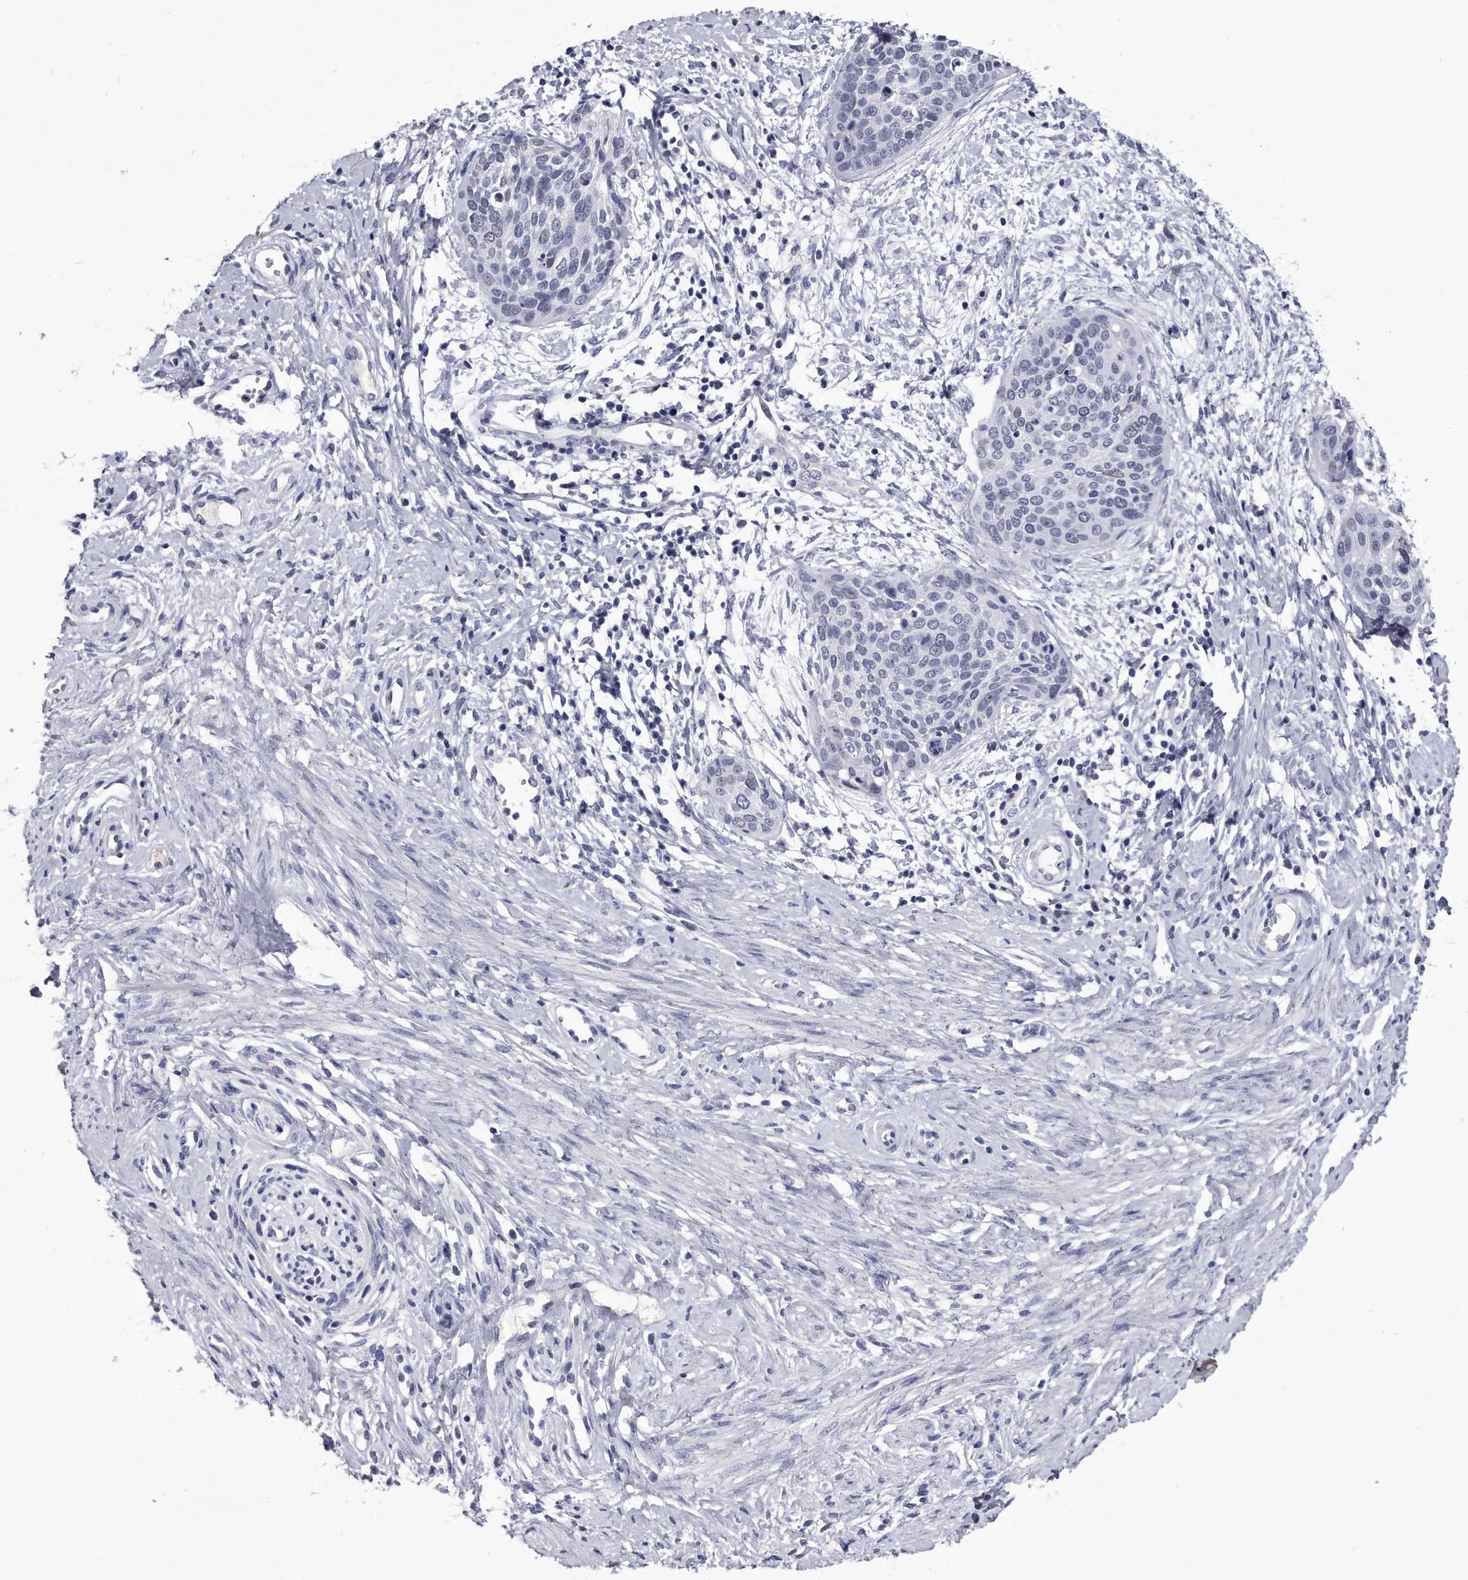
{"staining": {"intensity": "negative", "quantity": "none", "location": "none"}, "tissue": "cervical cancer", "cell_type": "Tumor cells", "image_type": "cancer", "snomed": [{"axis": "morphology", "description": "Squamous cell carcinoma, NOS"}, {"axis": "topography", "description": "Cervix"}], "caption": "The histopathology image reveals no staining of tumor cells in squamous cell carcinoma (cervical).", "gene": "KCTD8", "patient": {"sex": "female", "age": 37}}